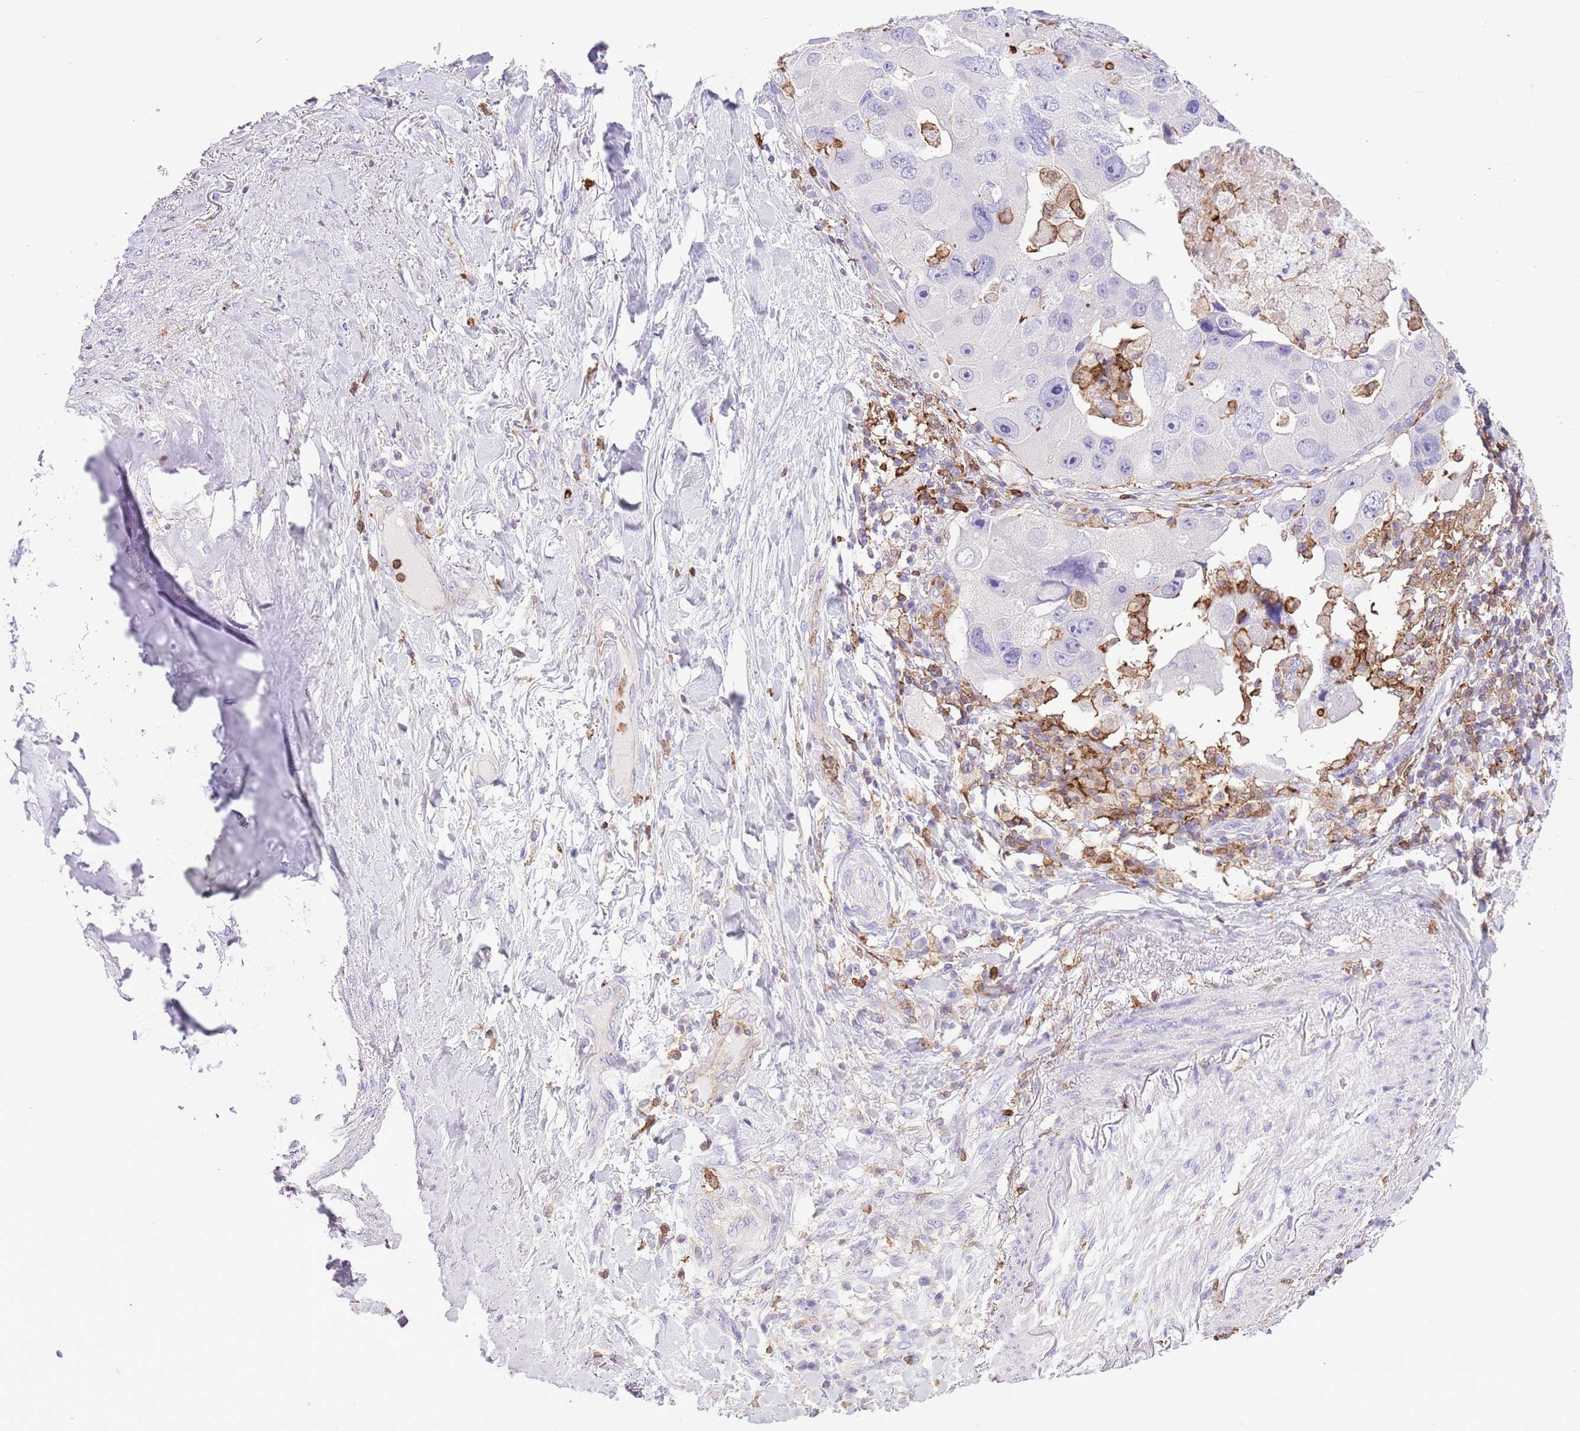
{"staining": {"intensity": "negative", "quantity": "none", "location": "none"}, "tissue": "lung cancer", "cell_type": "Tumor cells", "image_type": "cancer", "snomed": [{"axis": "morphology", "description": "Adenocarcinoma, NOS"}, {"axis": "topography", "description": "Lung"}], "caption": "IHC image of neoplastic tissue: human lung cancer stained with DAB (3,3'-diaminobenzidine) displays no significant protein staining in tumor cells. (DAB immunohistochemistry visualized using brightfield microscopy, high magnification).", "gene": "EFHD2", "patient": {"sex": "female", "age": 54}}